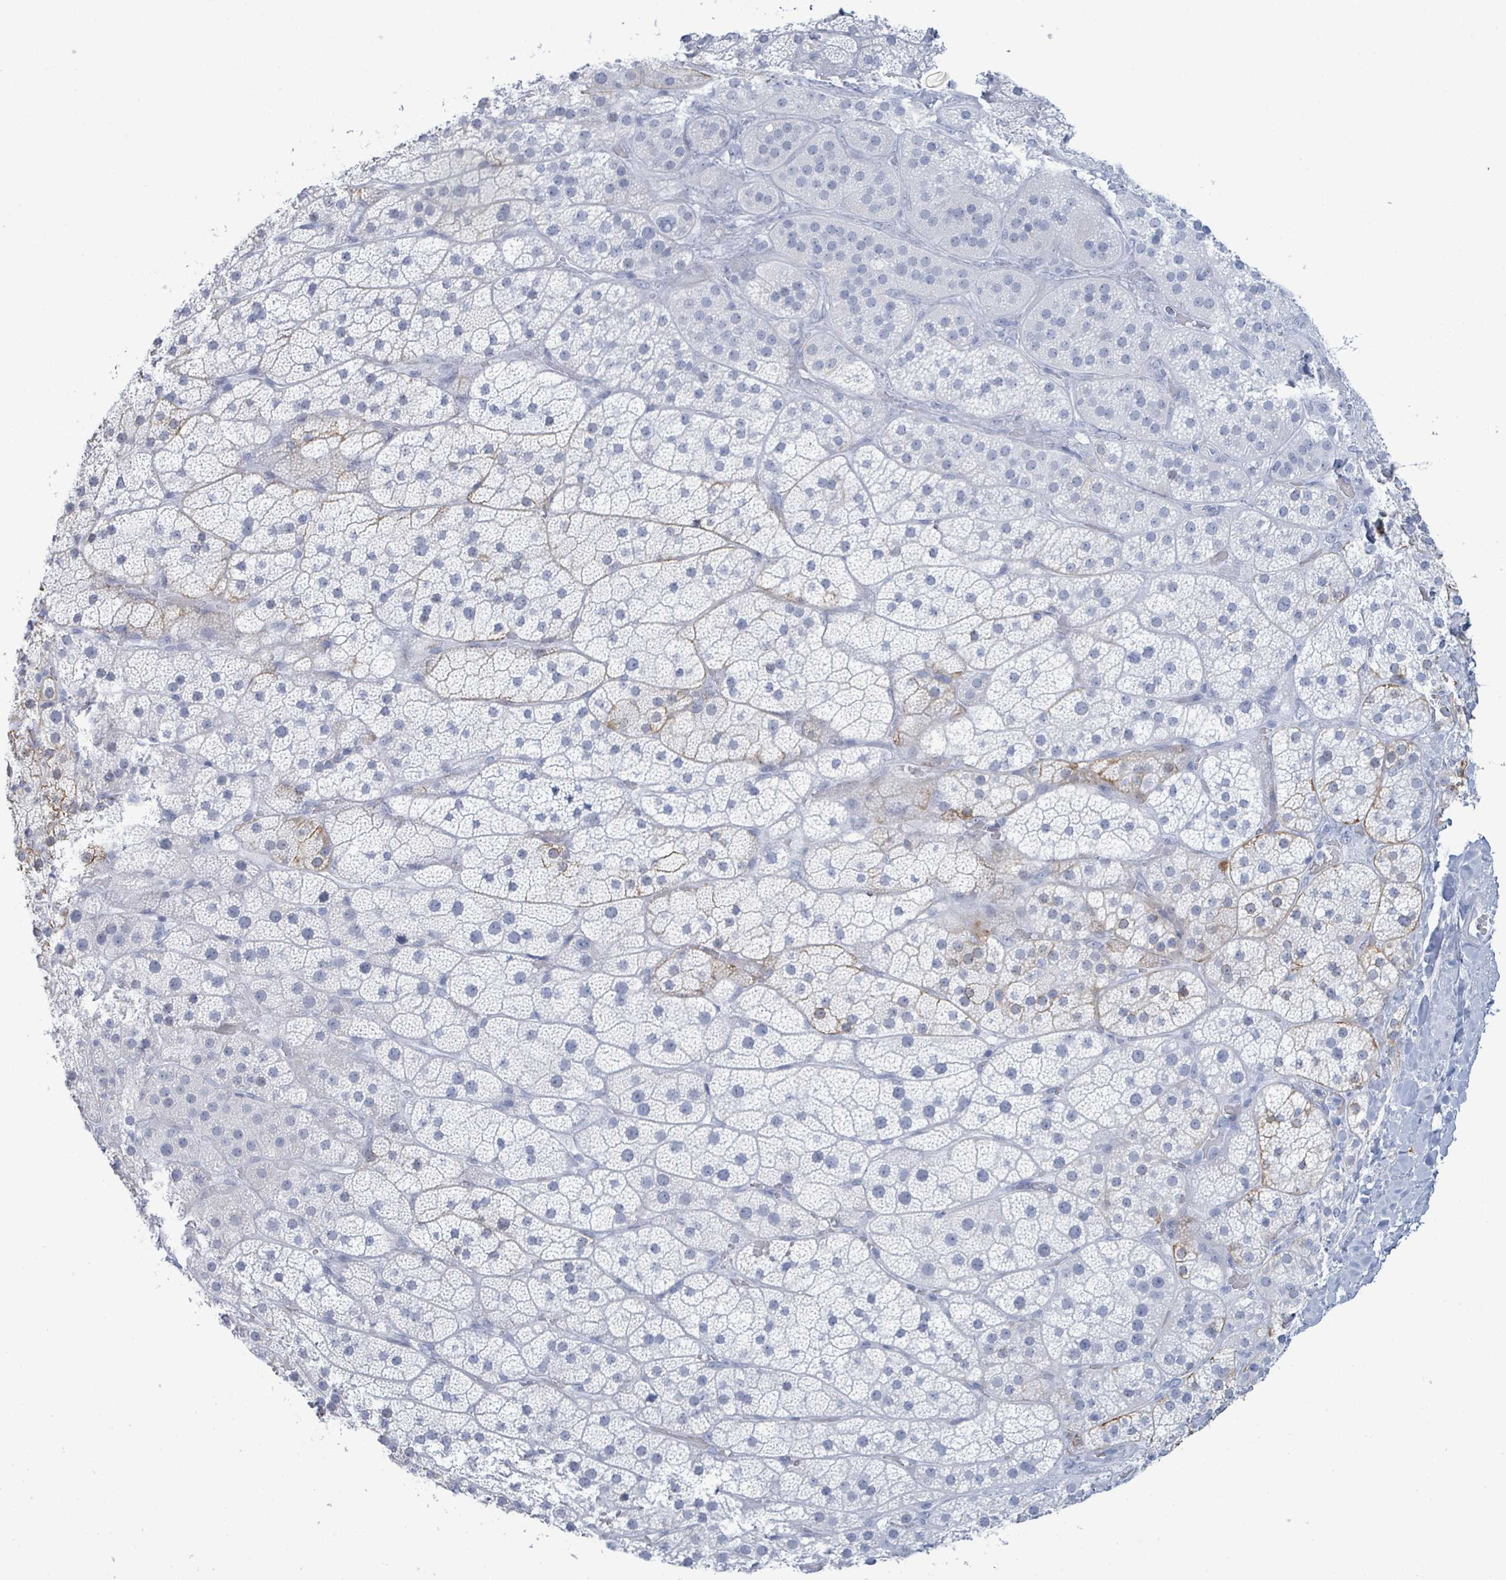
{"staining": {"intensity": "negative", "quantity": "none", "location": "none"}, "tissue": "adrenal gland", "cell_type": "Glandular cells", "image_type": "normal", "snomed": [{"axis": "morphology", "description": "Normal tissue, NOS"}, {"axis": "topography", "description": "Adrenal gland"}], "caption": "Adrenal gland was stained to show a protein in brown. There is no significant staining in glandular cells. (DAB (3,3'-diaminobenzidine) immunohistochemistry (IHC), high magnification).", "gene": "KRT8", "patient": {"sex": "male", "age": 57}}